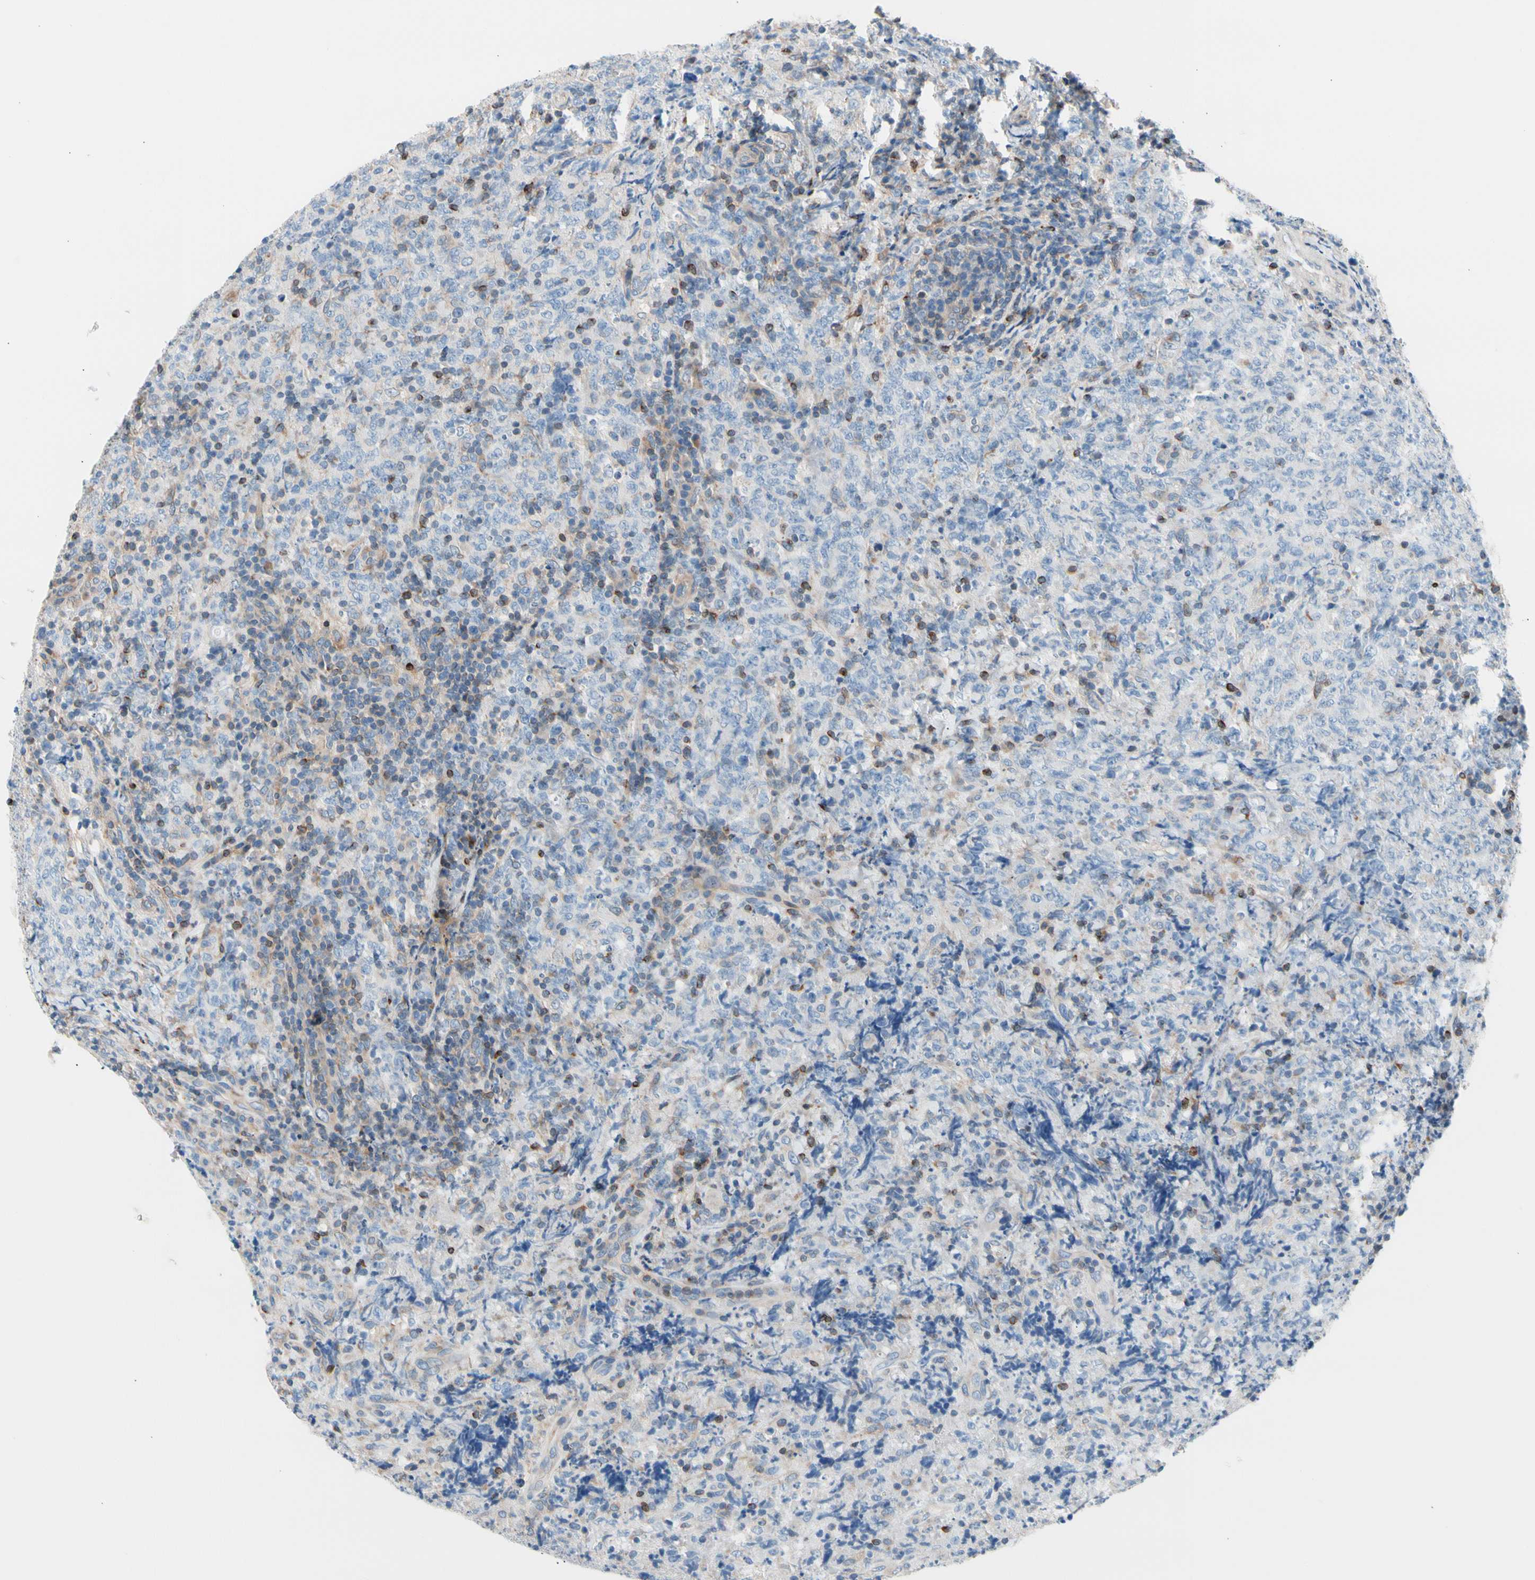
{"staining": {"intensity": "negative", "quantity": "none", "location": "none"}, "tissue": "lymphoma", "cell_type": "Tumor cells", "image_type": "cancer", "snomed": [{"axis": "morphology", "description": "Malignant lymphoma, non-Hodgkin's type, High grade"}, {"axis": "topography", "description": "Tonsil"}], "caption": "Immunohistochemical staining of human lymphoma reveals no significant expression in tumor cells. (Brightfield microscopy of DAB (3,3'-diaminobenzidine) immunohistochemistry at high magnification).", "gene": "MAP3K3", "patient": {"sex": "female", "age": 36}}